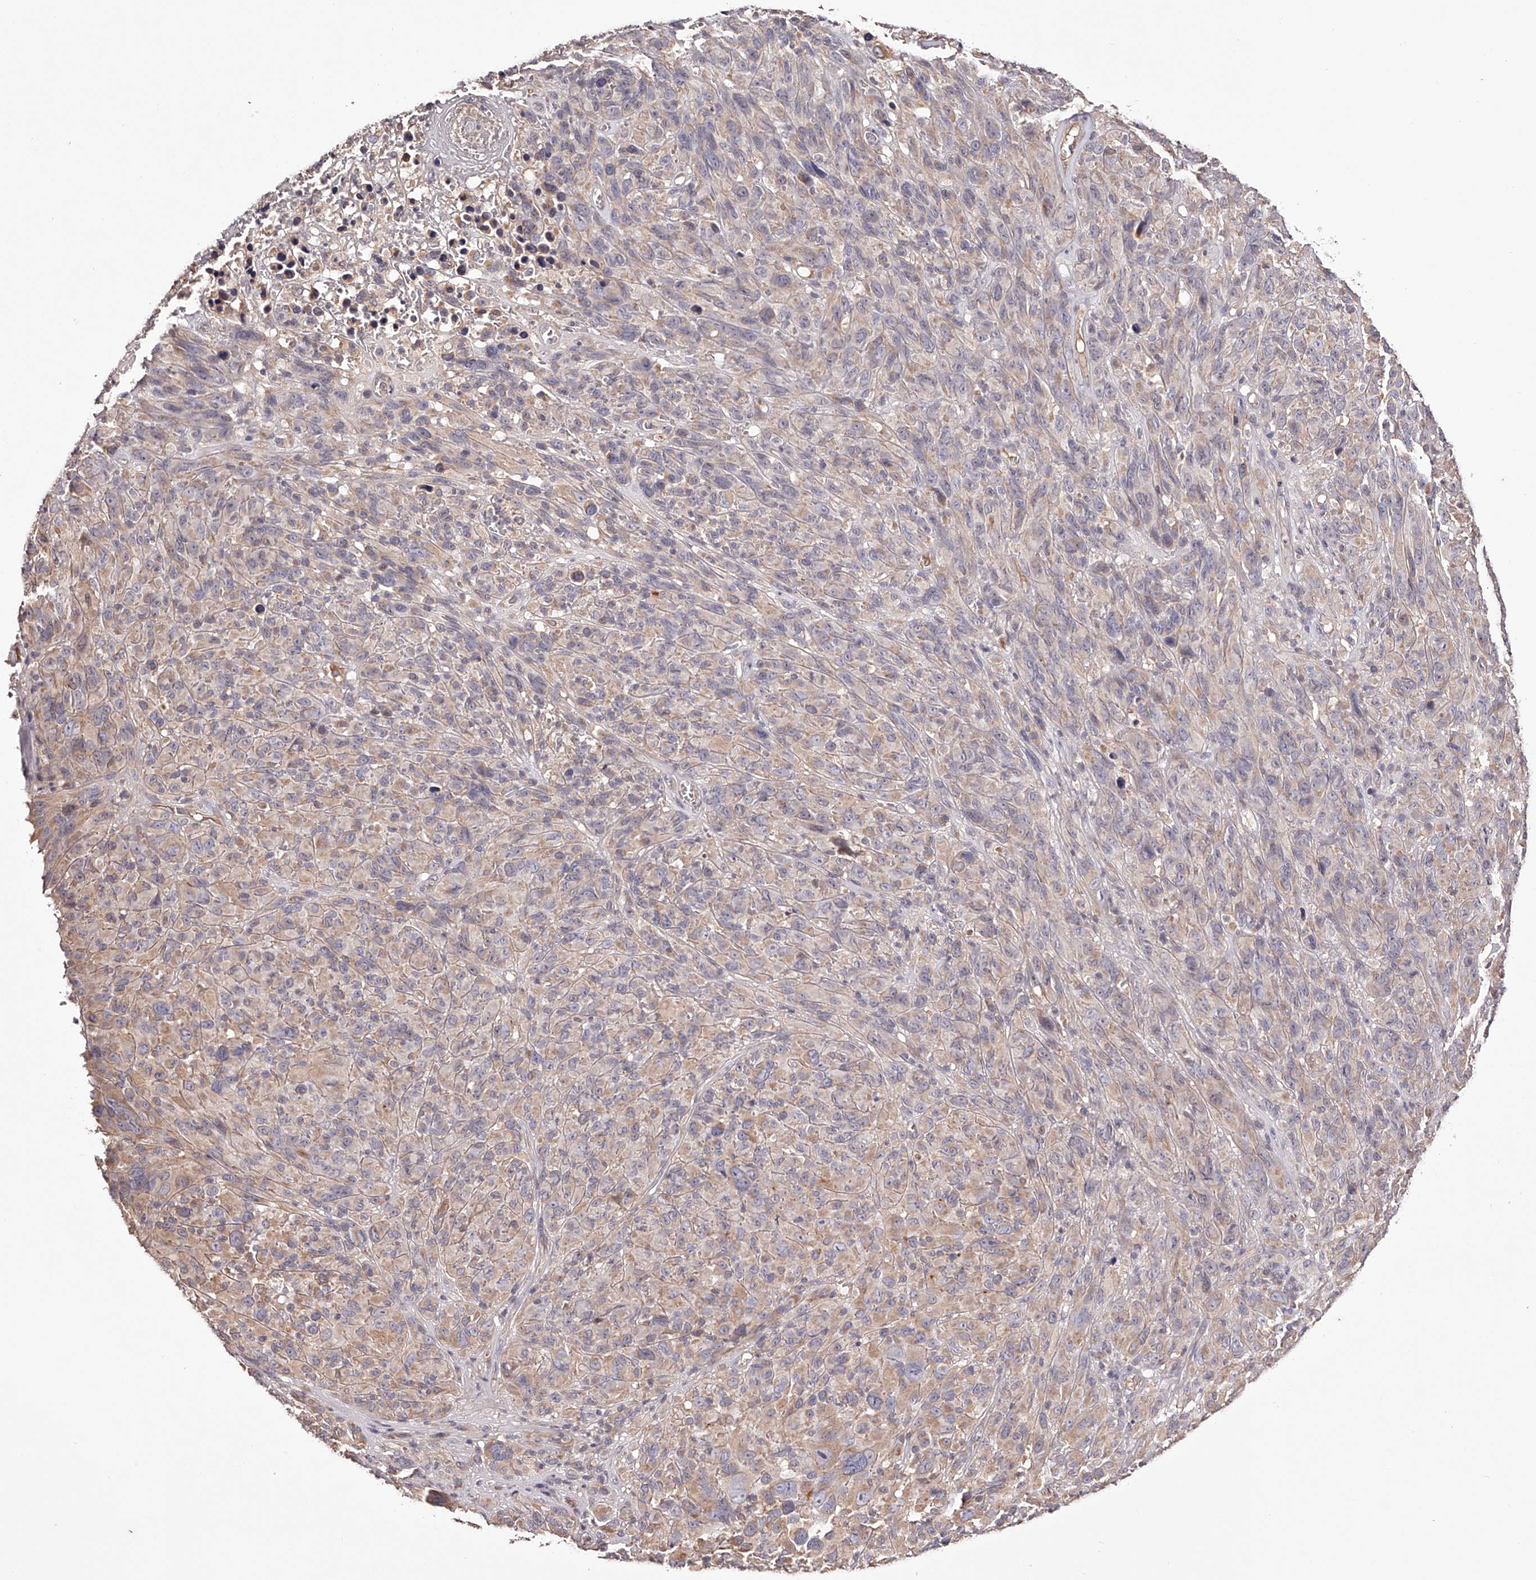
{"staining": {"intensity": "weak", "quantity": "<25%", "location": "cytoplasmic/membranous"}, "tissue": "melanoma", "cell_type": "Tumor cells", "image_type": "cancer", "snomed": [{"axis": "morphology", "description": "Malignant melanoma, NOS"}, {"axis": "topography", "description": "Skin of head"}], "caption": "Immunohistochemical staining of human malignant melanoma reveals no significant expression in tumor cells.", "gene": "USP21", "patient": {"sex": "male", "age": 96}}